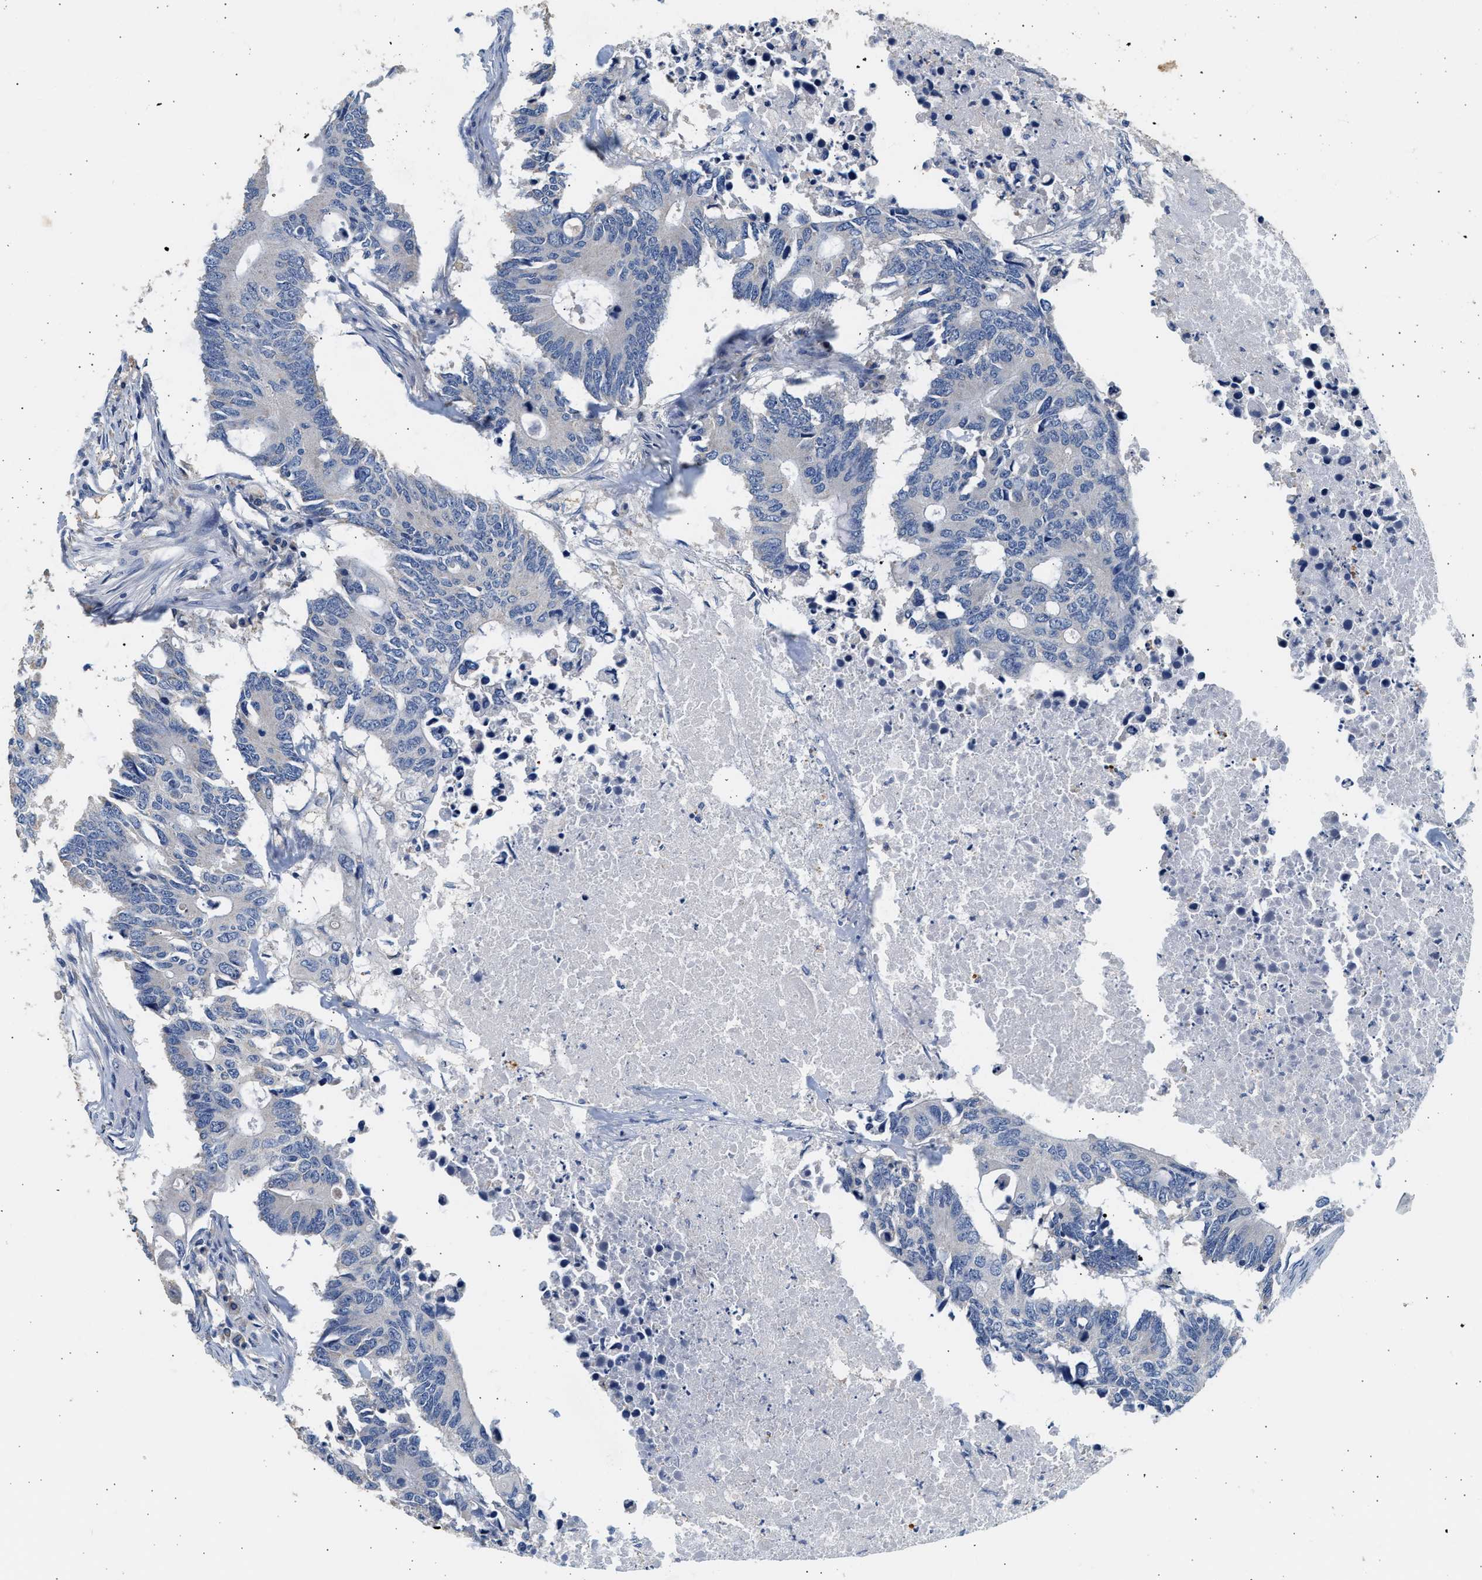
{"staining": {"intensity": "negative", "quantity": "none", "location": "none"}, "tissue": "colorectal cancer", "cell_type": "Tumor cells", "image_type": "cancer", "snomed": [{"axis": "morphology", "description": "Adenocarcinoma, NOS"}, {"axis": "topography", "description": "Colon"}], "caption": "Tumor cells show no significant protein staining in colorectal cancer (adenocarcinoma).", "gene": "WDR31", "patient": {"sex": "male", "age": 71}}